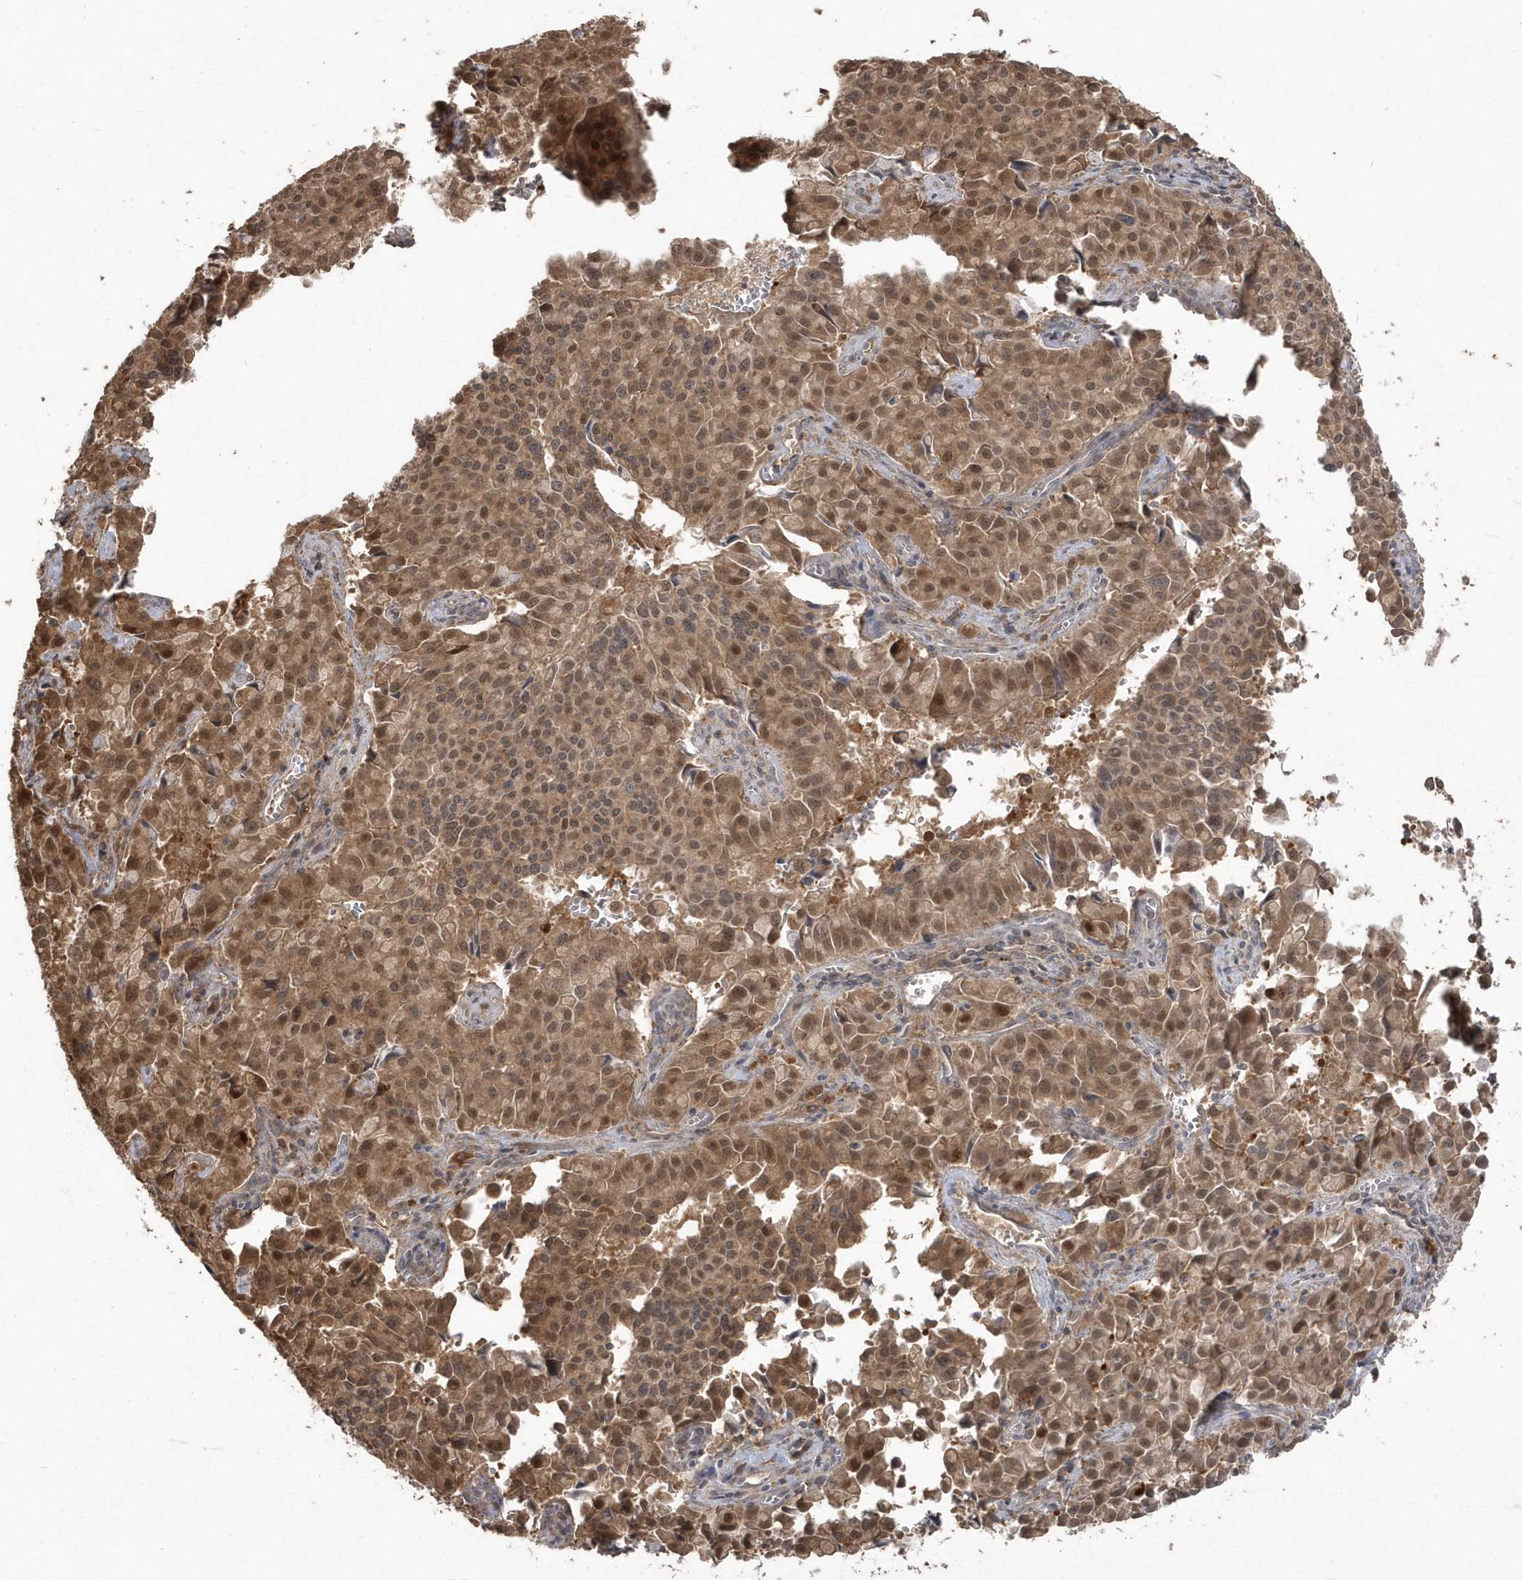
{"staining": {"intensity": "moderate", "quantity": ">75%", "location": "cytoplasmic/membranous,nuclear"}, "tissue": "pancreatic cancer", "cell_type": "Tumor cells", "image_type": "cancer", "snomed": [{"axis": "morphology", "description": "Adenocarcinoma, NOS"}, {"axis": "topography", "description": "Pancreas"}], "caption": "Tumor cells display medium levels of moderate cytoplasmic/membranous and nuclear positivity in about >75% of cells in human pancreatic cancer.", "gene": "GEMIN6", "patient": {"sex": "male", "age": 65}}